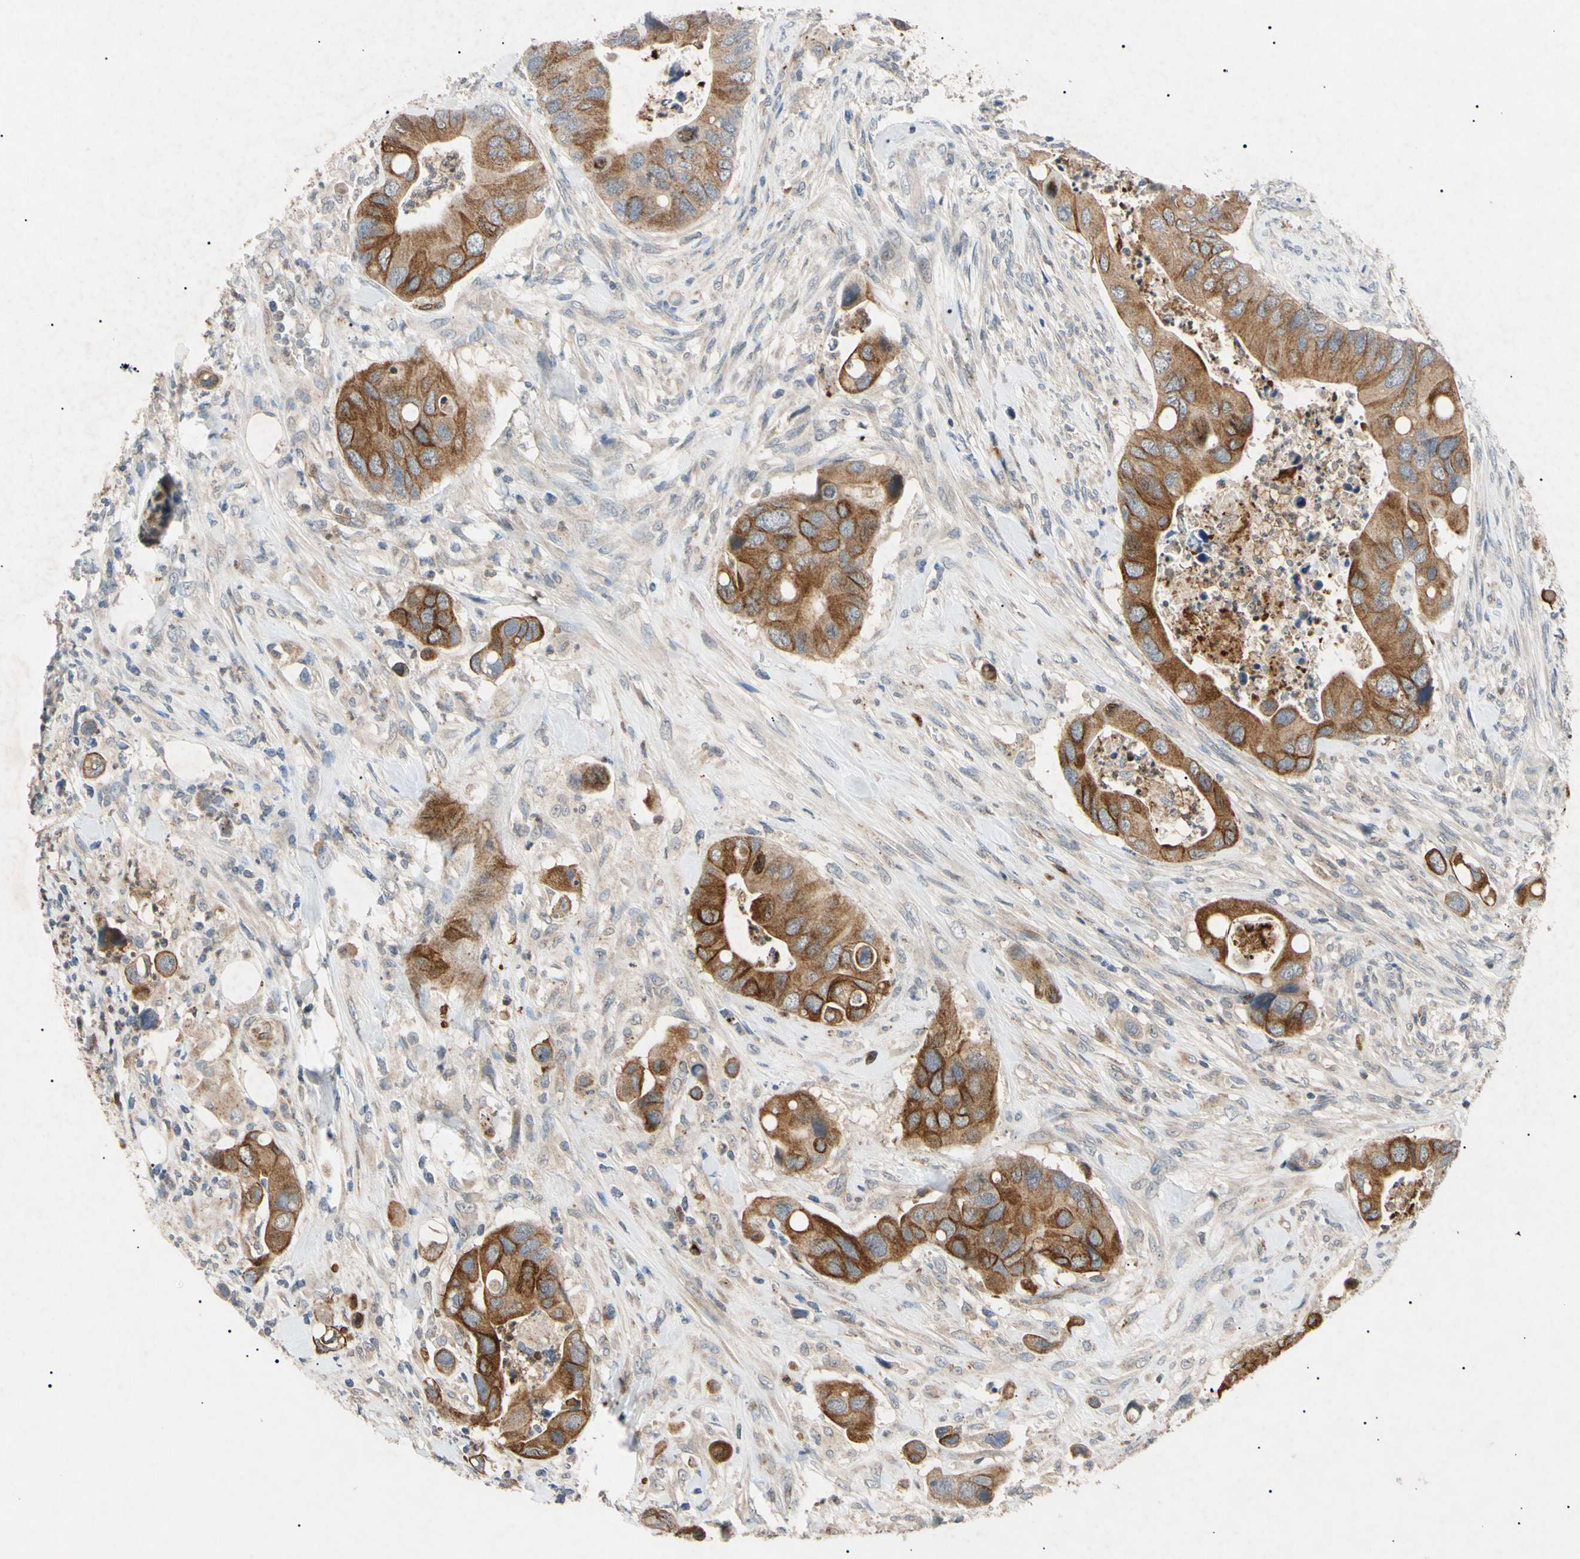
{"staining": {"intensity": "moderate", "quantity": ">75%", "location": "cytoplasmic/membranous"}, "tissue": "colorectal cancer", "cell_type": "Tumor cells", "image_type": "cancer", "snomed": [{"axis": "morphology", "description": "Adenocarcinoma, NOS"}, {"axis": "topography", "description": "Rectum"}], "caption": "Colorectal cancer stained with DAB (3,3'-diaminobenzidine) IHC exhibits medium levels of moderate cytoplasmic/membranous expression in about >75% of tumor cells.", "gene": "TUBB4A", "patient": {"sex": "female", "age": 57}}